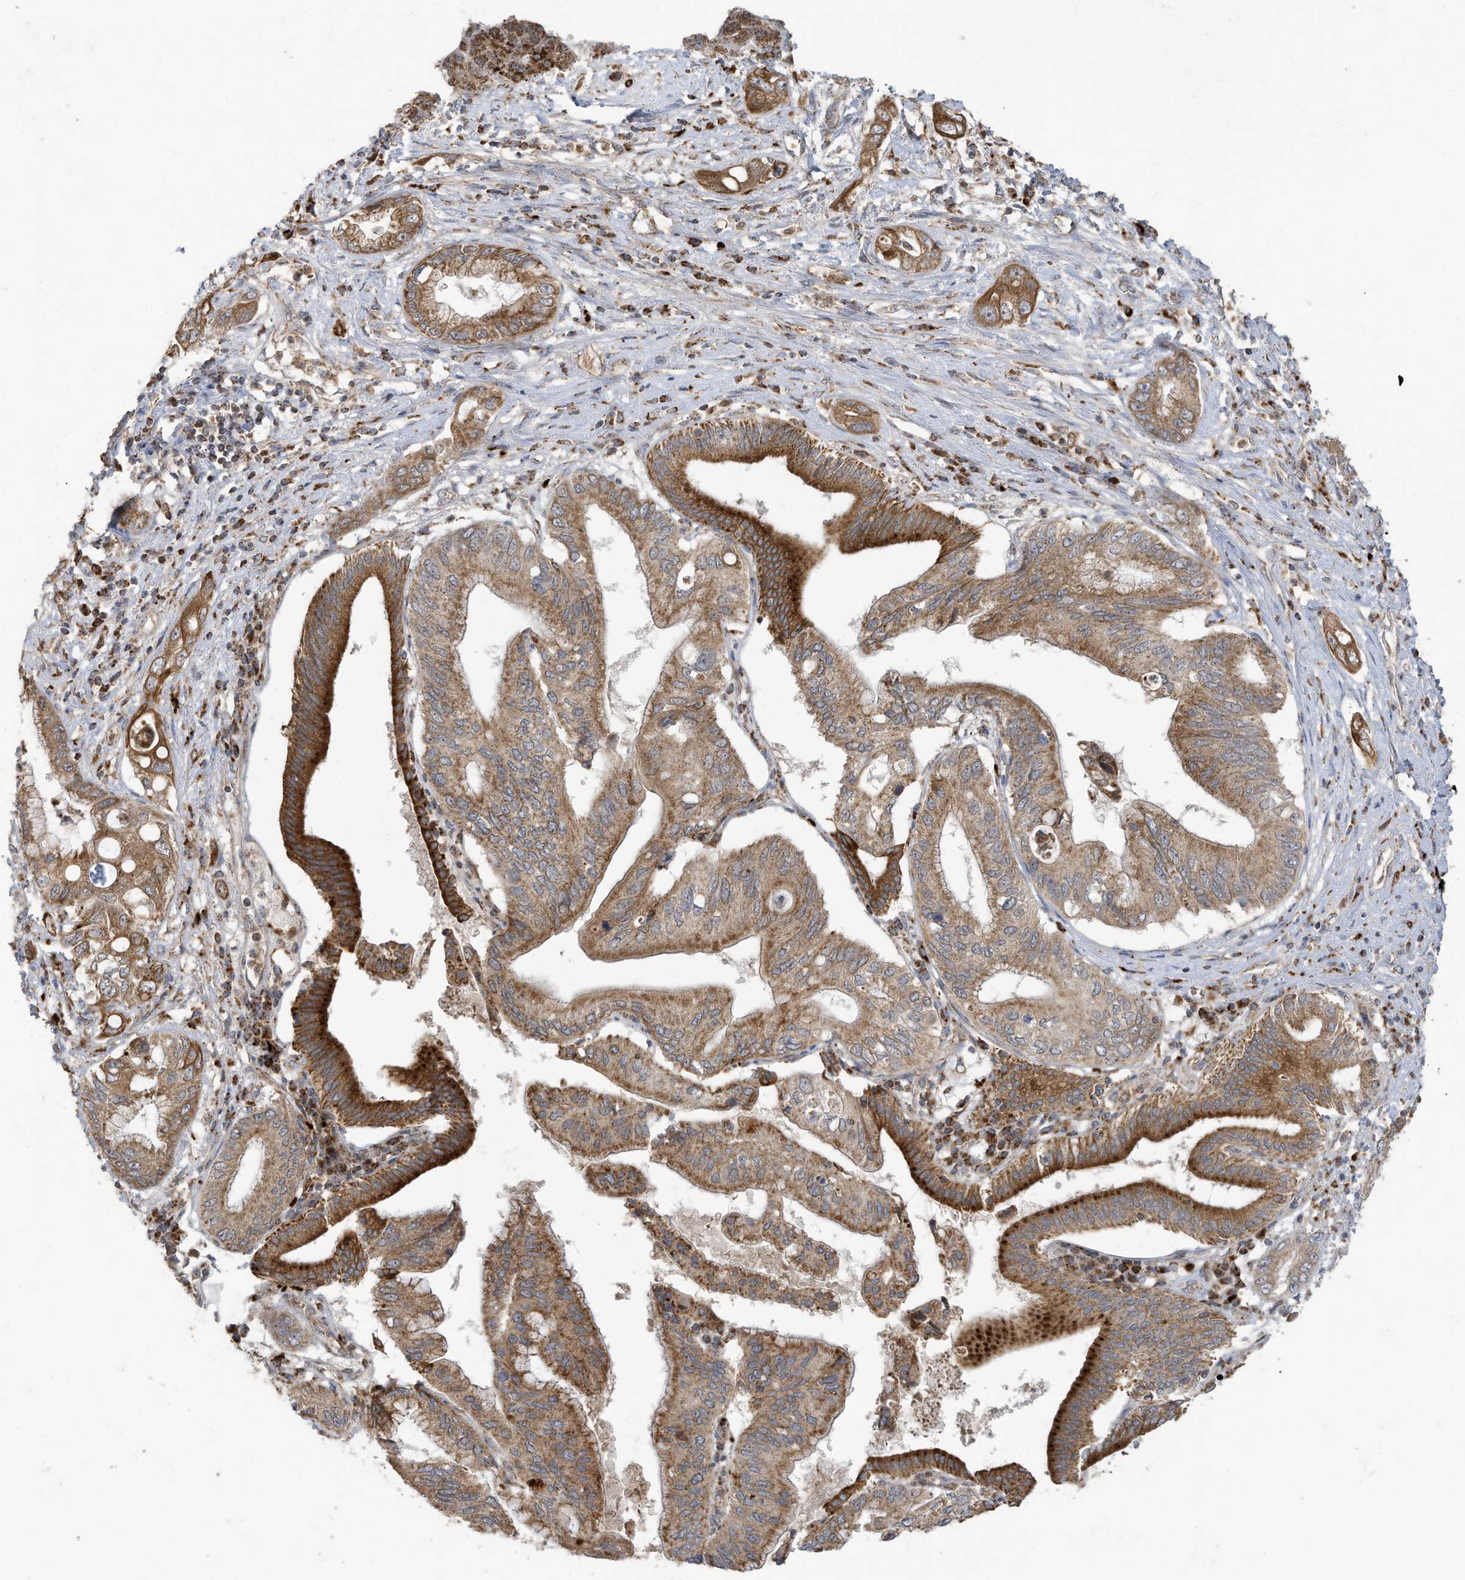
{"staining": {"intensity": "moderate", "quantity": ">75%", "location": "cytoplasmic/membranous"}, "tissue": "pancreatic cancer", "cell_type": "Tumor cells", "image_type": "cancer", "snomed": [{"axis": "morphology", "description": "Inflammation, NOS"}, {"axis": "morphology", "description": "Adenocarcinoma, NOS"}, {"axis": "topography", "description": "Pancreas"}], "caption": "IHC photomicrograph of pancreatic cancer (adenocarcinoma) stained for a protein (brown), which reveals medium levels of moderate cytoplasmic/membranous staining in approximately >75% of tumor cells.", "gene": "C2orf74", "patient": {"sex": "female", "age": 56}}